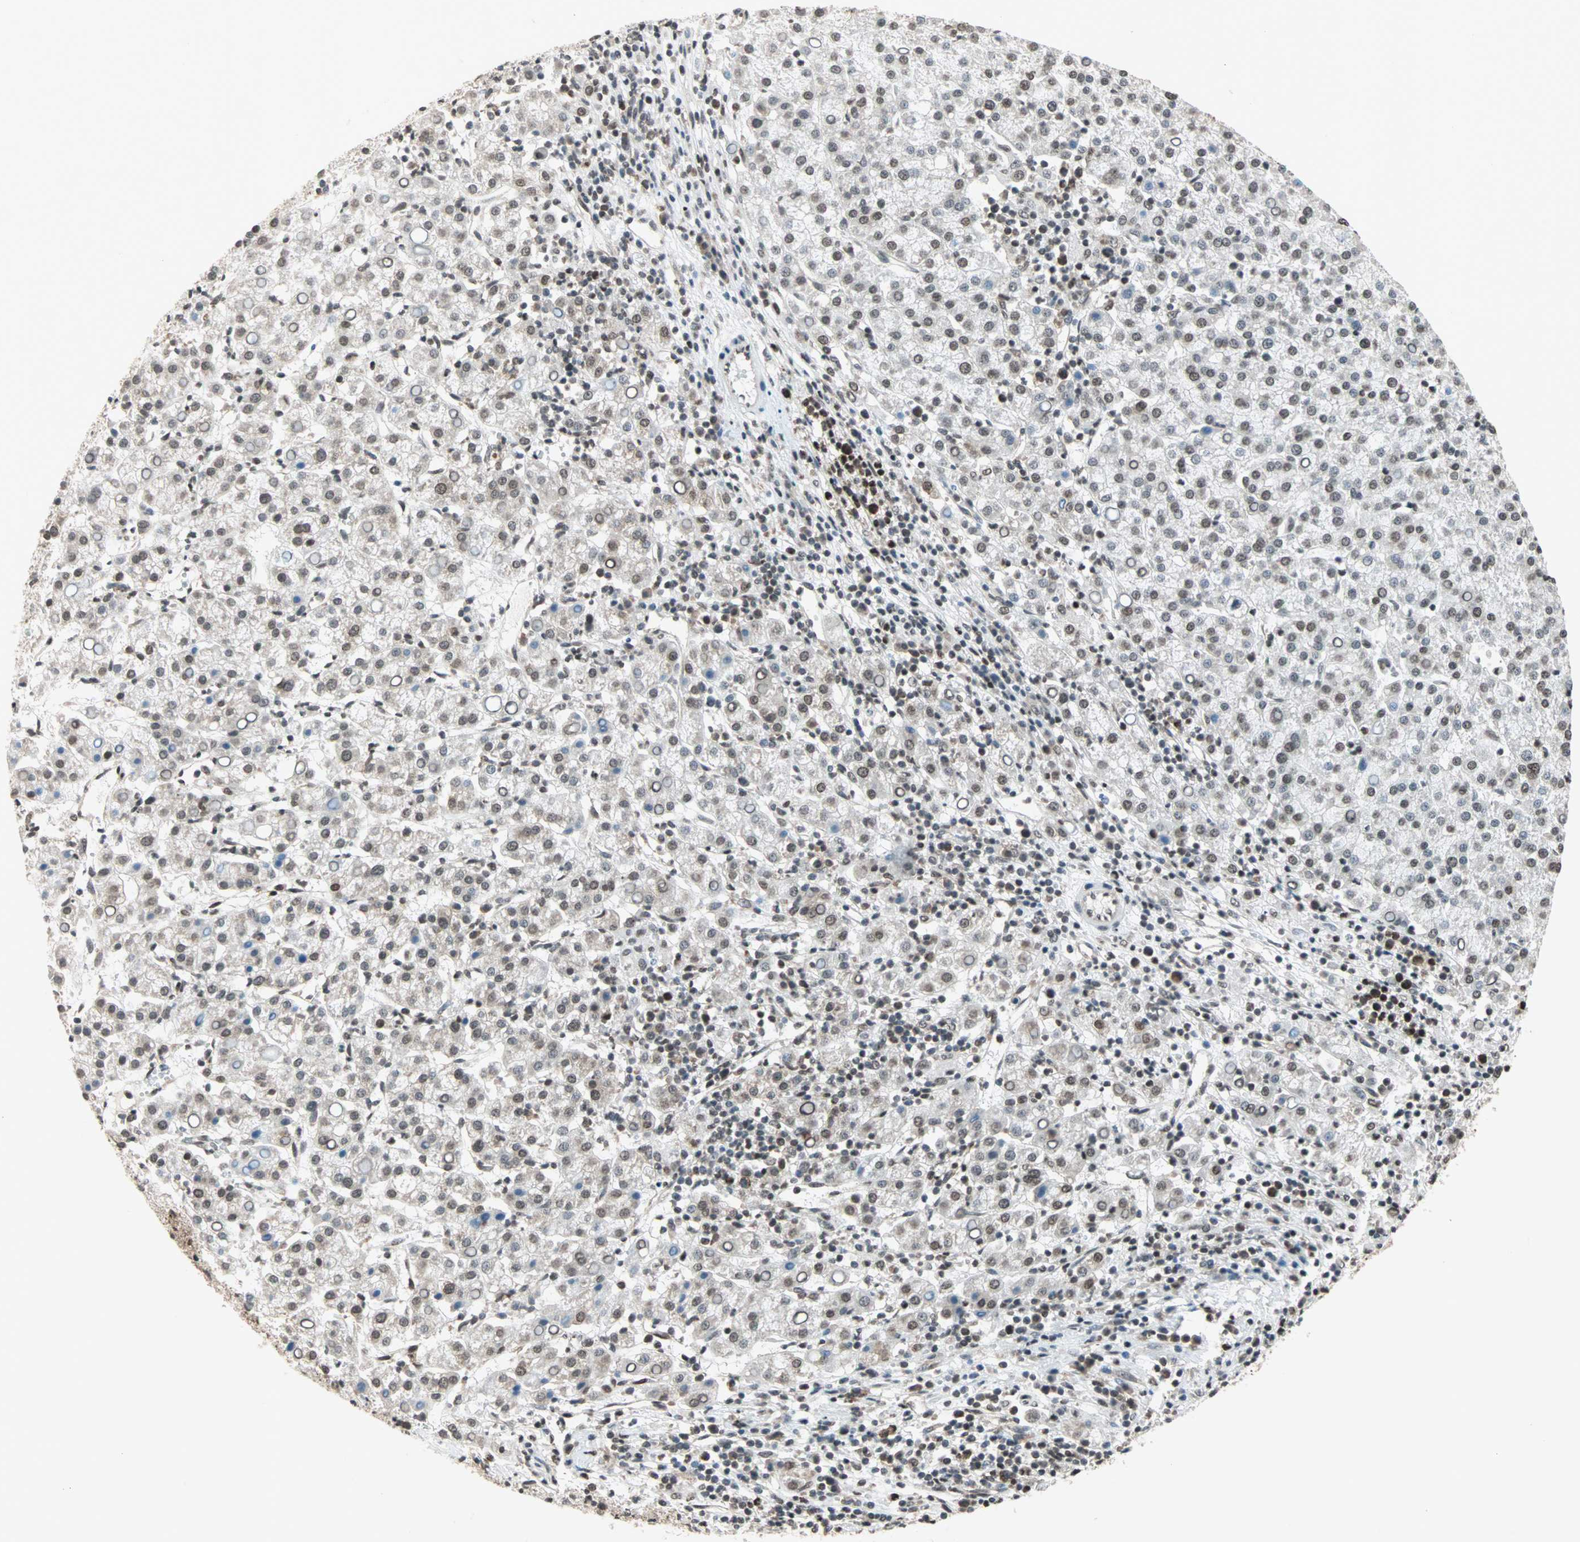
{"staining": {"intensity": "moderate", "quantity": ">75%", "location": "nuclear"}, "tissue": "liver cancer", "cell_type": "Tumor cells", "image_type": "cancer", "snomed": [{"axis": "morphology", "description": "Carcinoma, Hepatocellular, NOS"}, {"axis": "topography", "description": "Liver"}], "caption": "Human liver cancer (hepatocellular carcinoma) stained for a protein (brown) exhibits moderate nuclear positive staining in about >75% of tumor cells.", "gene": "DAZAP1", "patient": {"sex": "female", "age": 58}}